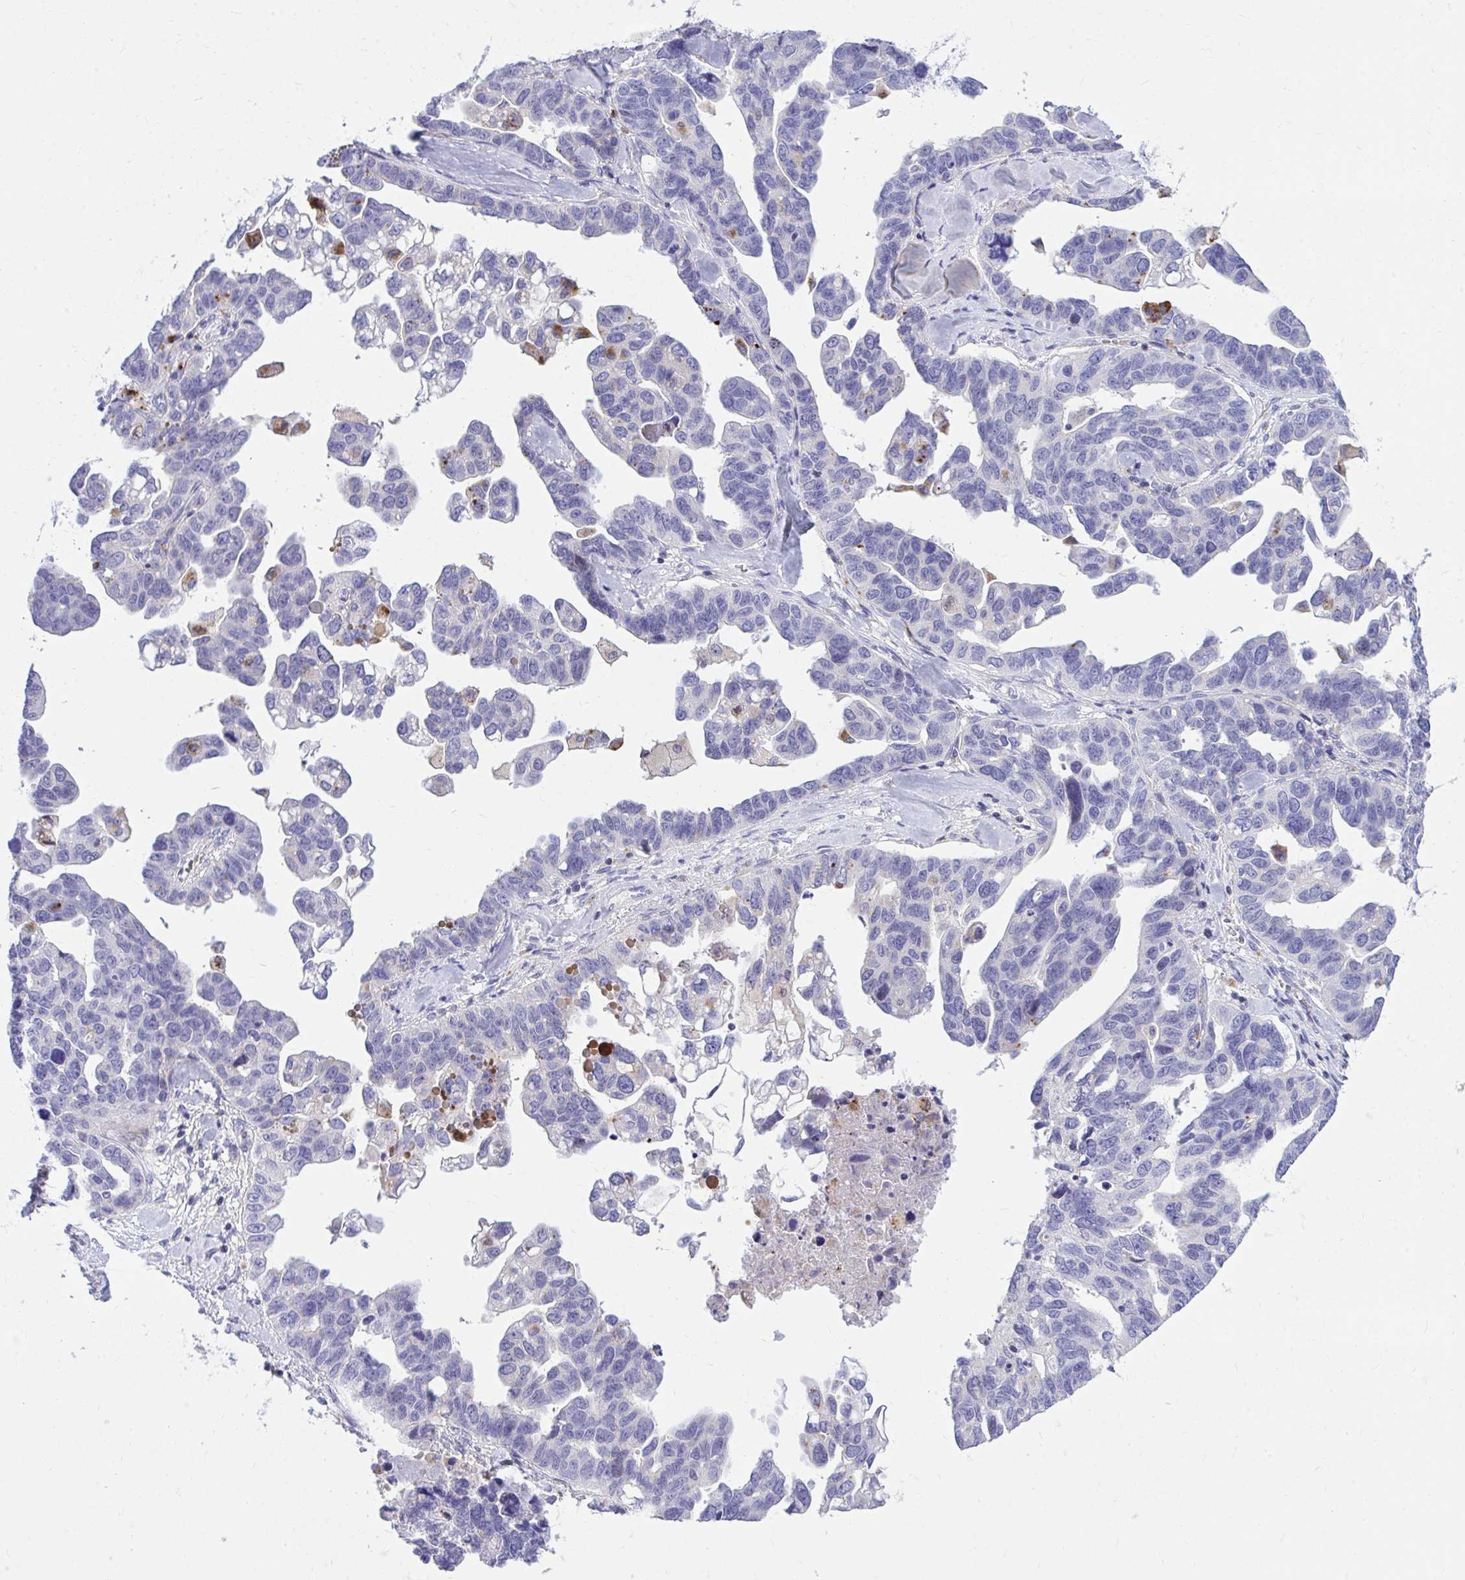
{"staining": {"intensity": "negative", "quantity": "none", "location": "none"}, "tissue": "ovarian cancer", "cell_type": "Tumor cells", "image_type": "cancer", "snomed": [{"axis": "morphology", "description": "Cystadenocarcinoma, serous, NOS"}, {"axis": "topography", "description": "Ovary"}], "caption": "IHC photomicrograph of neoplastic tissue: human serous cystadenocarcinoma (ovarian) stained with DAB demonstrates no significant protein positivity in tumor cells.", "gene": "TP53I11", "patient": {"sex": "female", "age": 69}}